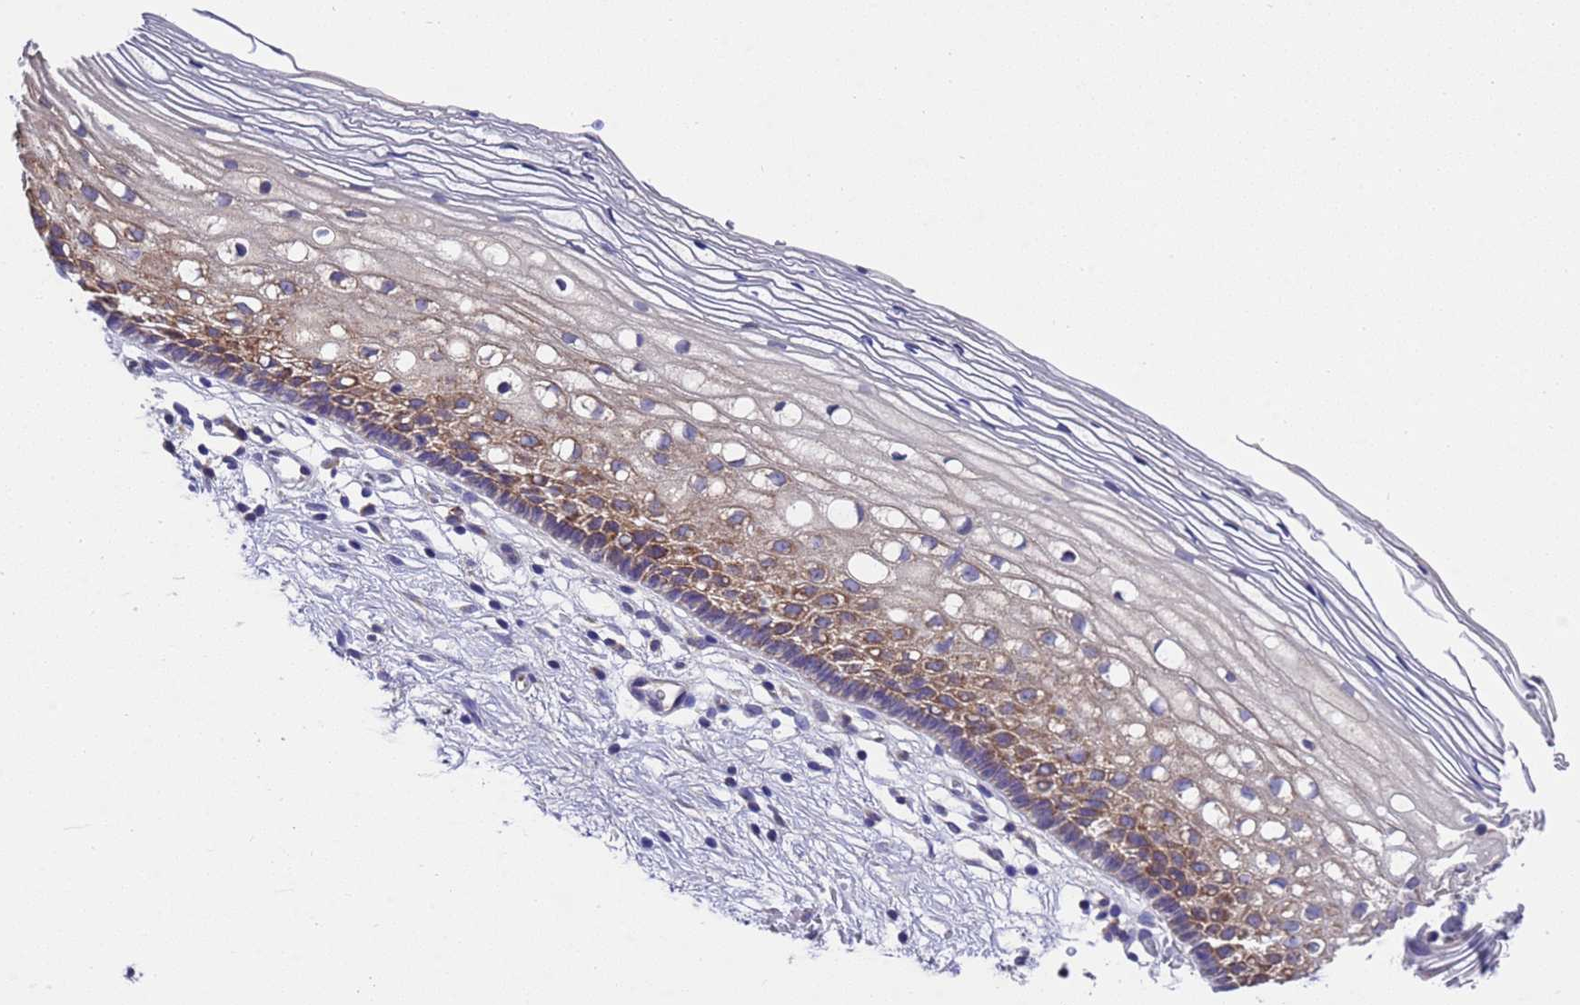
{"staining": {"intensity": "weak", "quantity": "25%-75%", "location": "cytoplasmic/membranous"}, "tissue": "cervix", "cell_type": "Glandular cells", "image_type": "normal", "snomed": [{"axis": "morphology", "description": "Normal tissue, NOS"}, {"axis": "topography", "description": "Cervix"}], "caption": "Approximately 25%-75% of glandular cells in benign cervix reveal weak cytoplasmic/membranous protein positivity as visualized by brown immunohistochemical staining.", "gene": "DCAF12L1", "patient": {"sex": "female", "age": 27}}